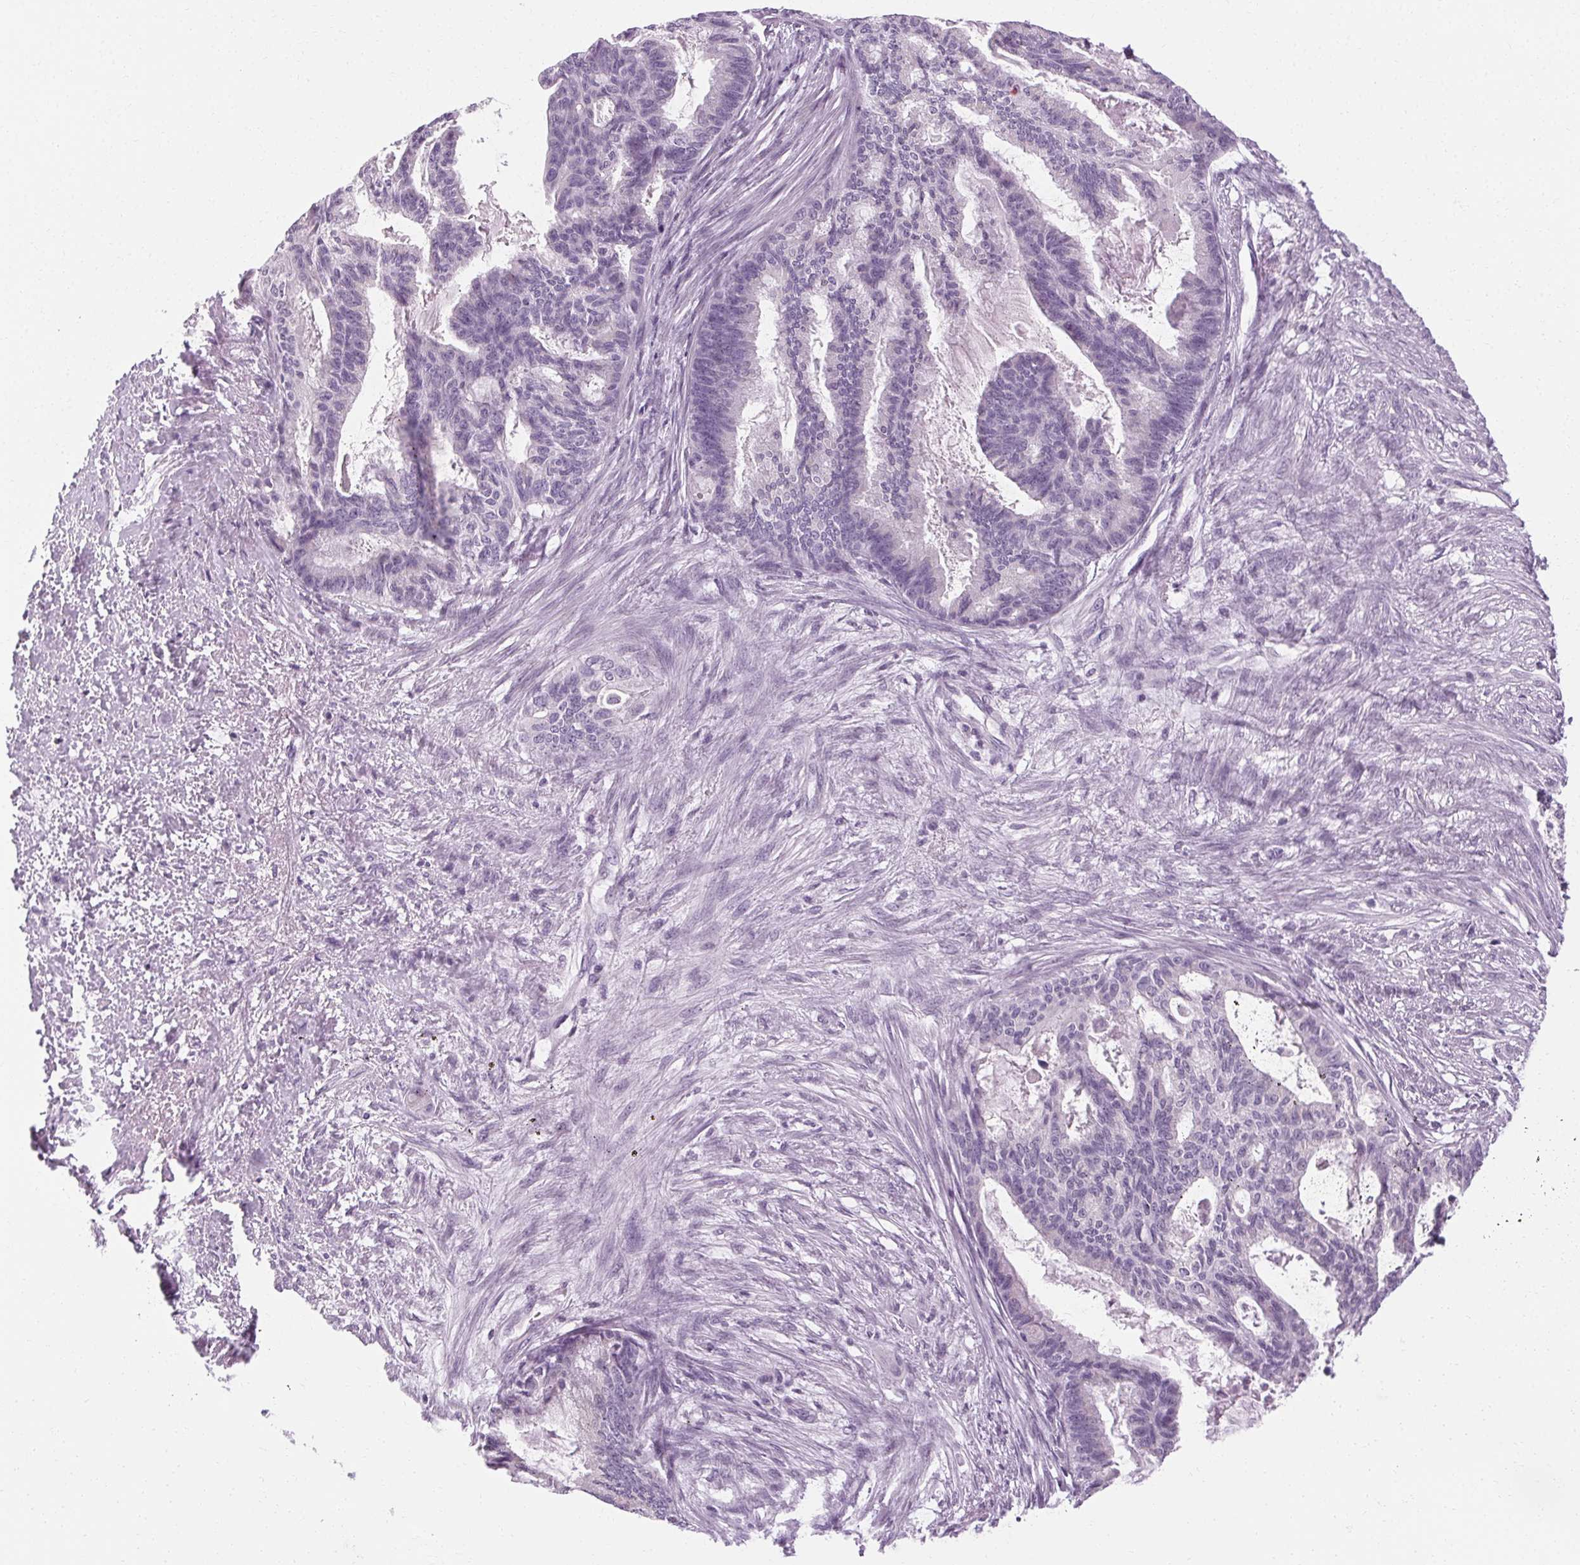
{"staining": {"intensity": "negative", "quantity": "none", "location": "none"}, "tissue": "endometrial cancer", "cell_type": "Tumor cells", "image_type": "cancer", "snomed": [{"axis": "morphology", "description": "Adenocarcinoma, NOS"}, {"axis": "topography", "description": "Endometrium"}], "caption": "IHC of endometrial adenocarcinoma demonstrates no staining in tumor cells.", "gene": "POMC", "patient": {"sex": "female", "age": 86}}